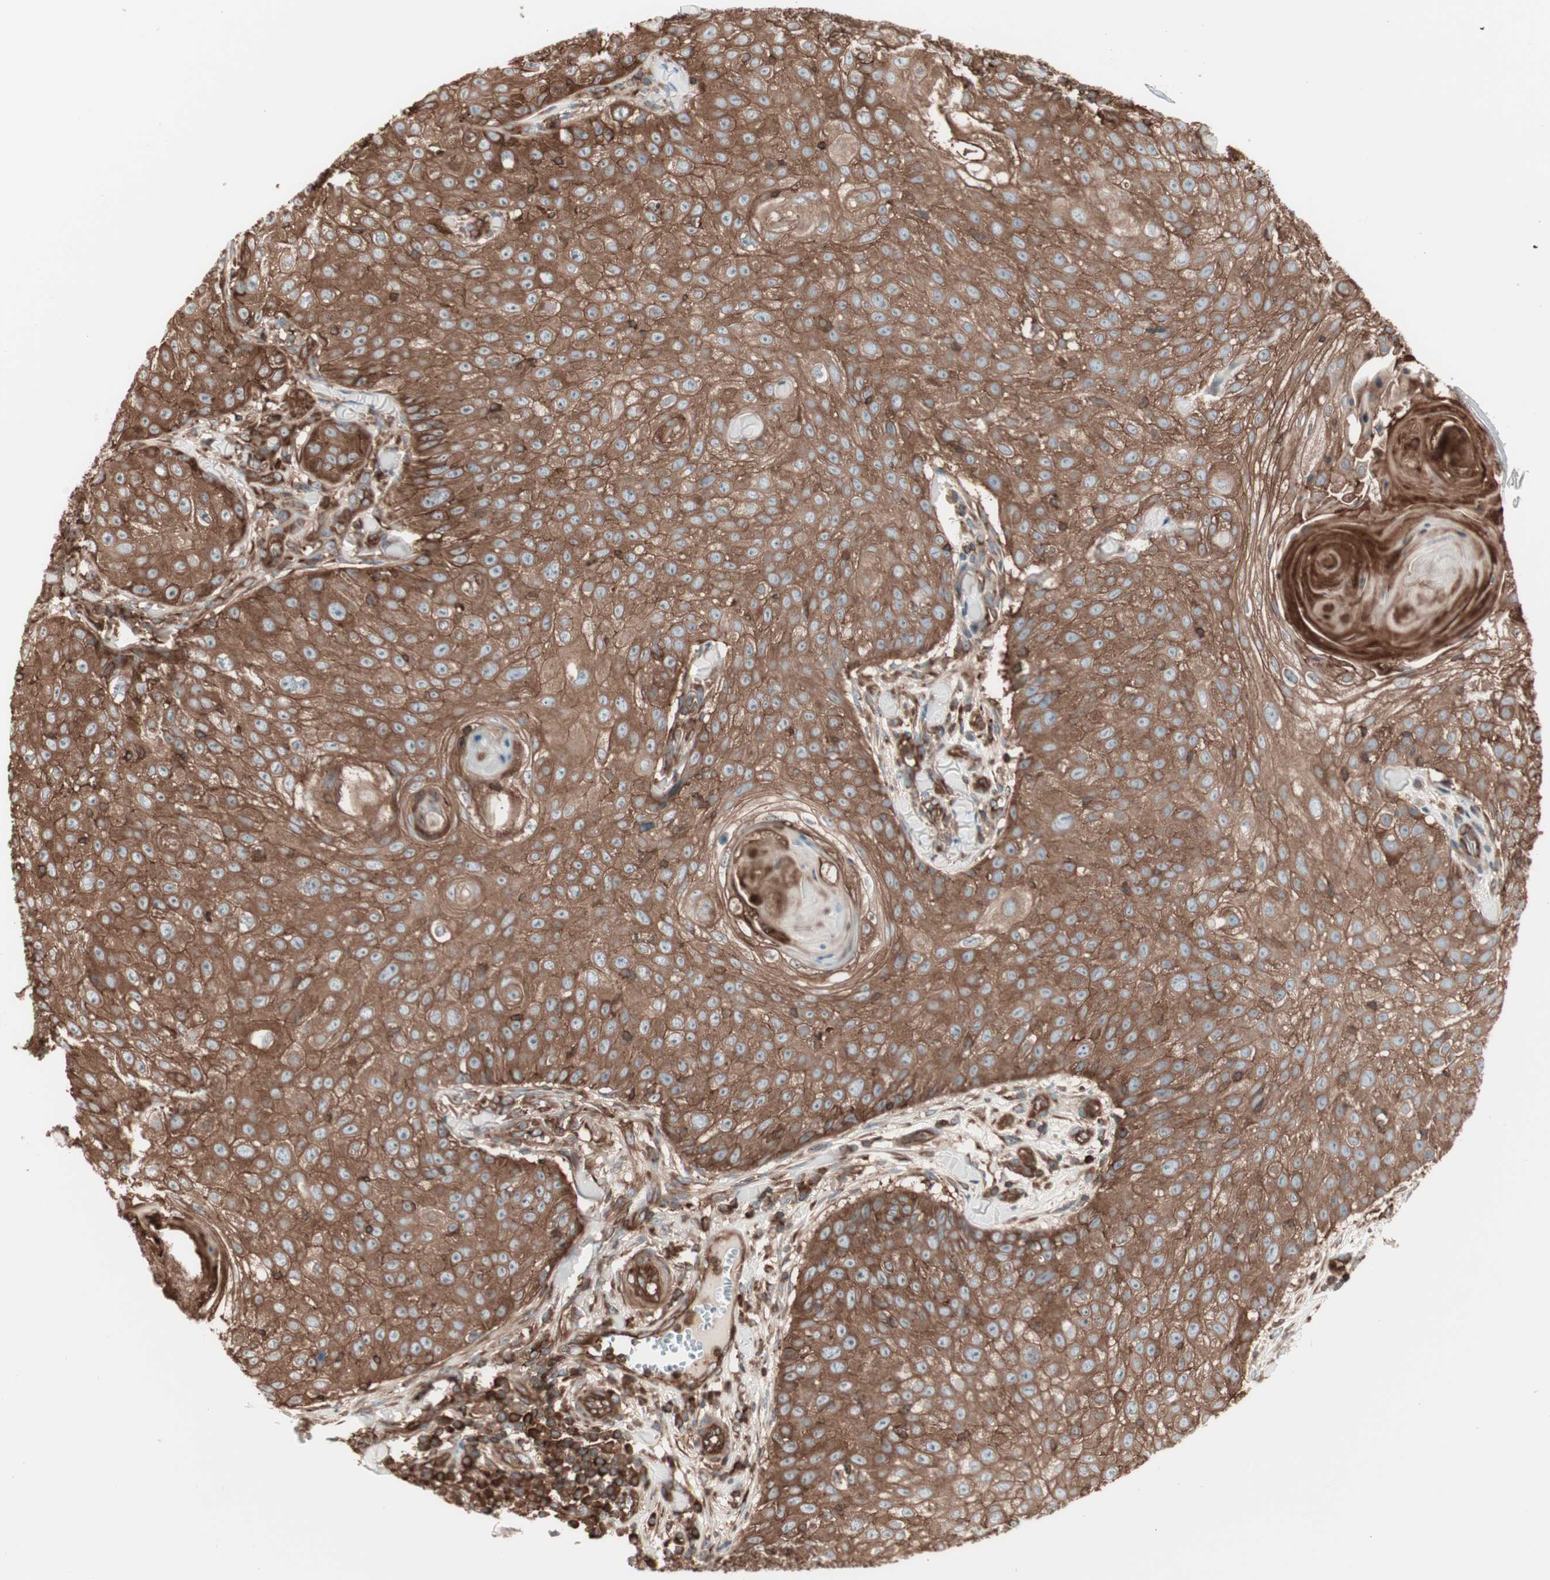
{"staining": {"intensity": "strong", "quantity": ">75%", "location": "cytoplasmic/membranous"}, "tissue": "skin cancer", "cell_type": "Tumor cells", "image_type": "cancer", "snomed": [{"axis": "morphology", "description": "Squamous cell carcinoma, NOS"}, {"axis": "topography", "description": "Skin"}], "caption": "Human skin squamous cell carcinoma stained for a protein (brown) reveals strong cytoplasmic/membranous positive positivity in about >75% of tumor cells.", "gene": "TCP11L1", "patient": {"sex": "male", "age": 86}}